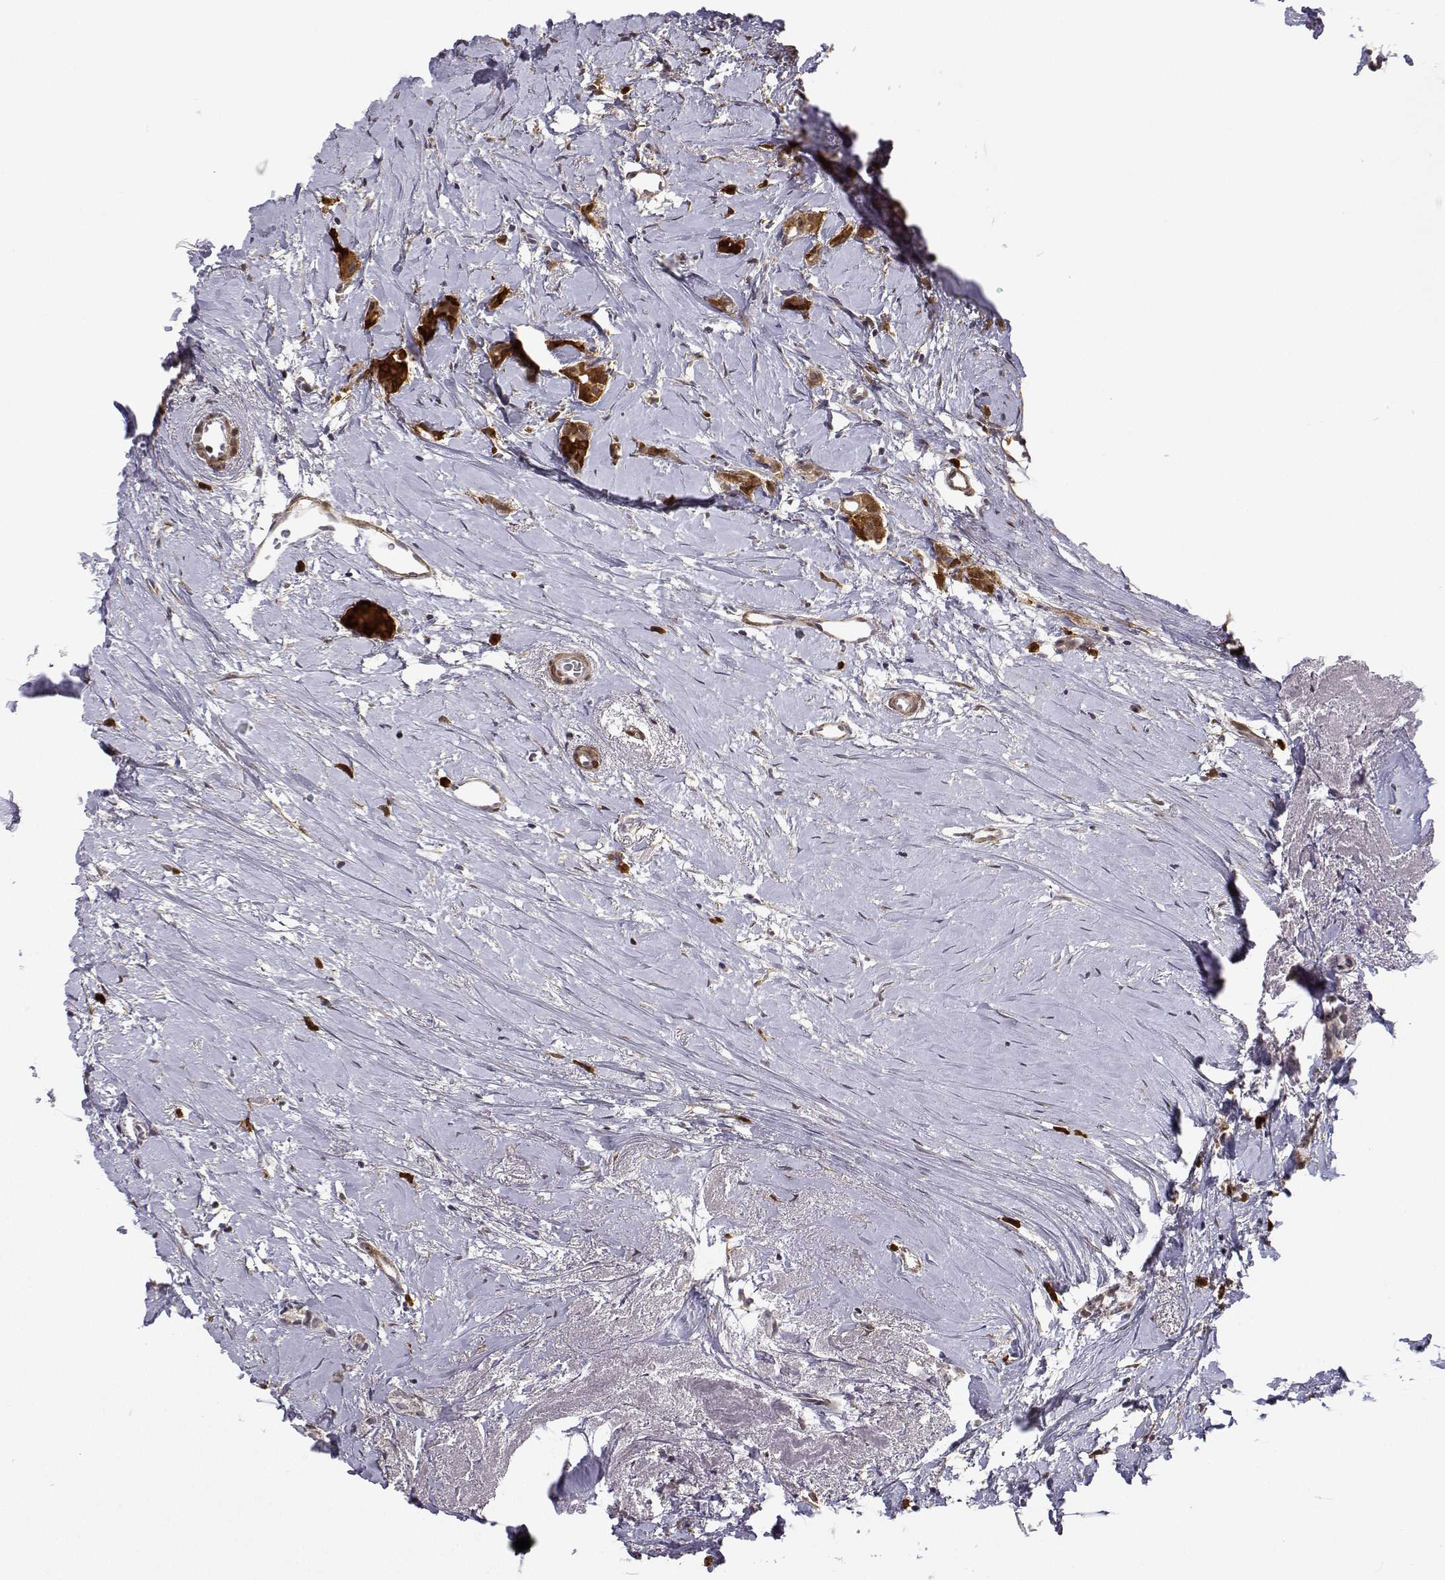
{"staining": {"intensity": "strong", "quantity": ">75%", "location": "cytoplasmic/membranous"}, "tissue": "breast cancer", "cell_type": "Tumor cells", "image_type": "cancer", "snomed": [{"axis": "morphology", "description": "Duct carcinoma"}, {"axis": "topography", "description": "Breast"}], "caption": "Breast infiltrating ductal carcinoma was stained to show a protein in brown. There is high levels of strong cytoplasmic/membranous staining in about >75% of tumor cells.", "gene": "PHGDH", "patient": {"sex": "female", "age": 40}}